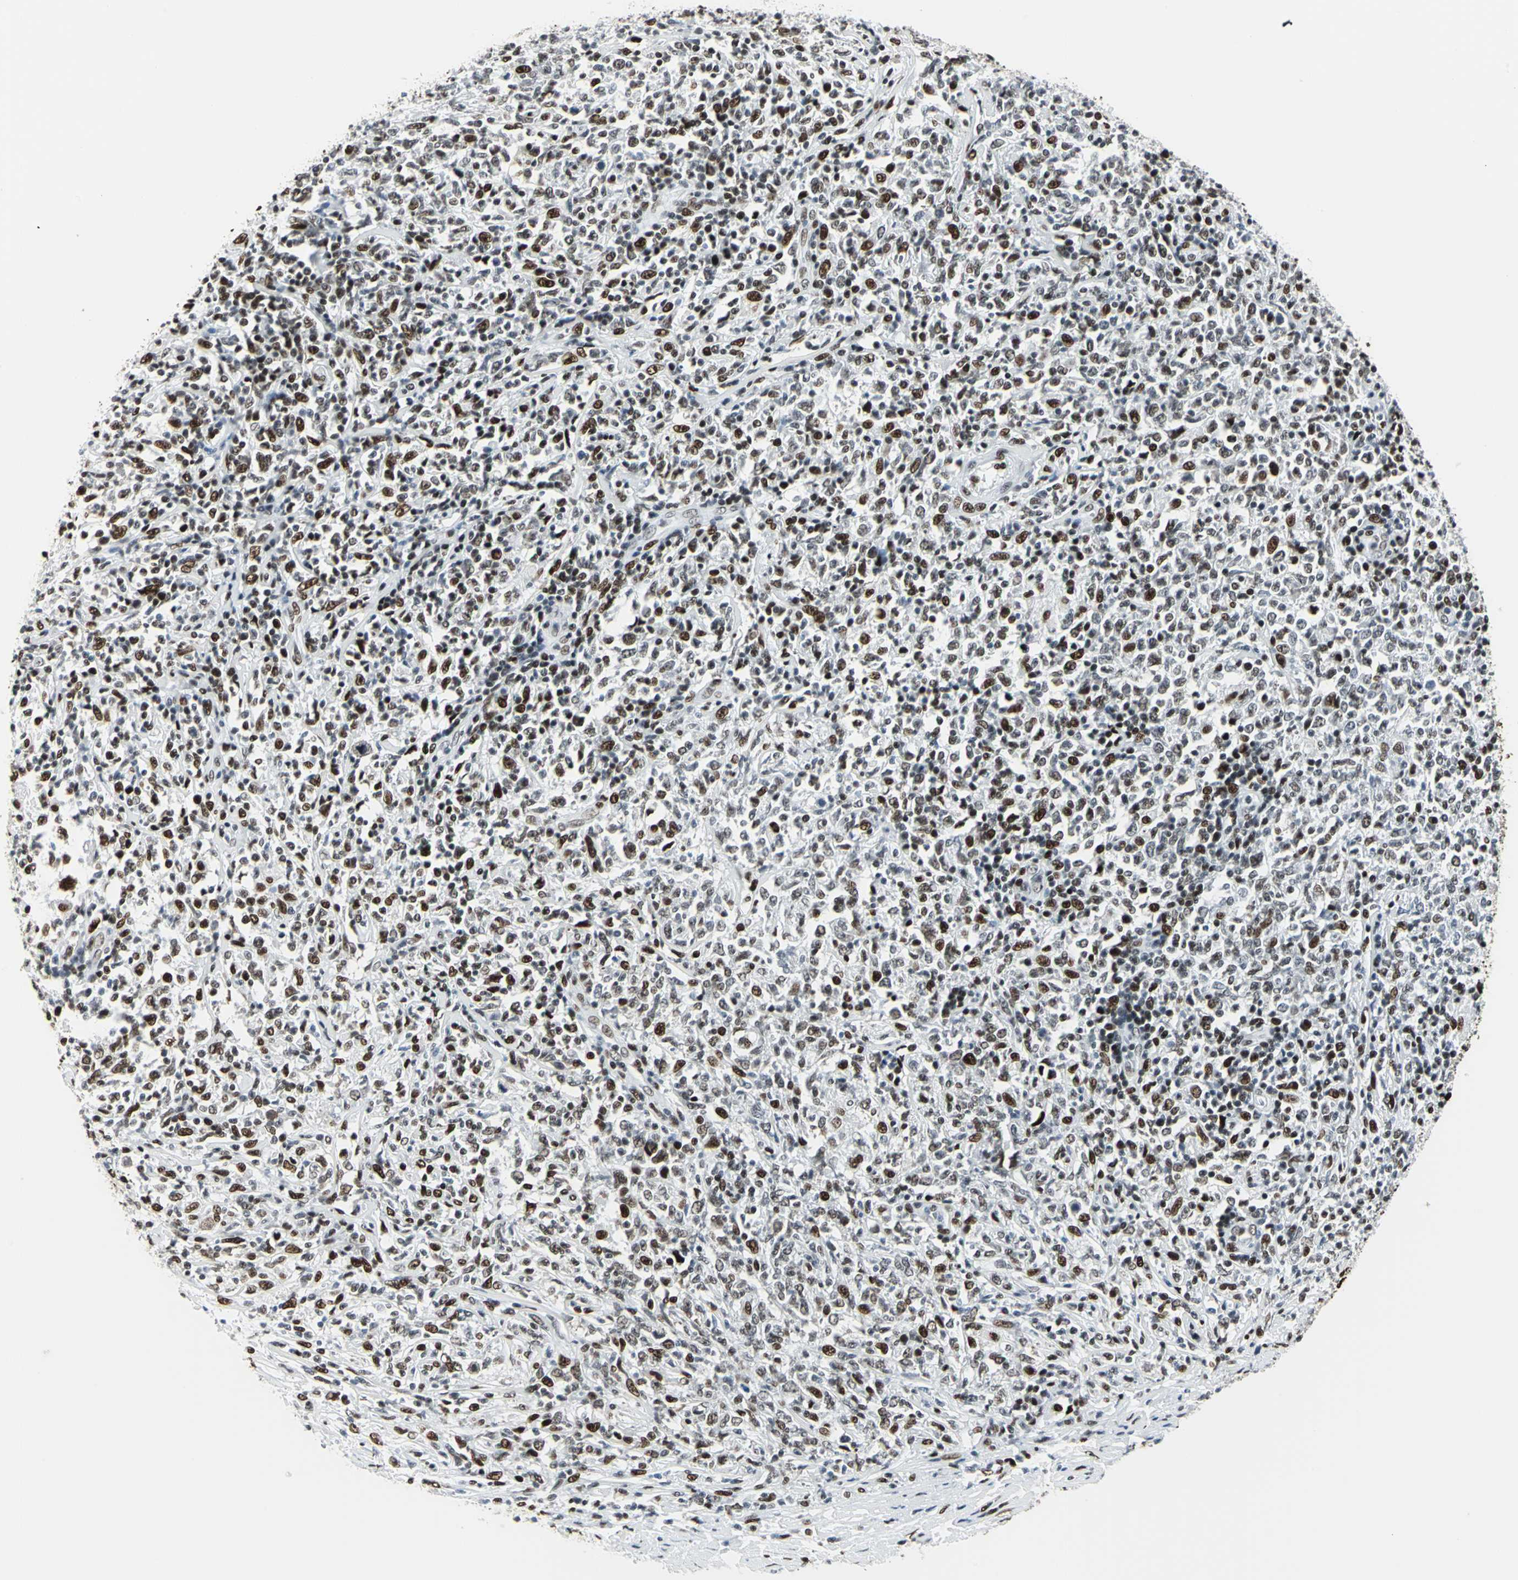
{"staining": {"intensity": "strong", "quantity": ">75%", "location": "nuclear"}, "tissue": "lymphoma", "cell_type": "Tumor cells", "image_type": "cancer", "snomed": [{"axis": "morphology", "description": "Malignant lymphoma, non-Hodgkin's type, High grade"}, {"axis": "topography", "description": "Lymph node"}], "caption": "DAB (3,3'-diaminobenzidine) immunohistochemical staining of lymphoma shows strong nuclear protein staining in approximately >75% of tumor cells.", "gene": "HDAC2", "patient": {"sex": "female", "age": 84}}